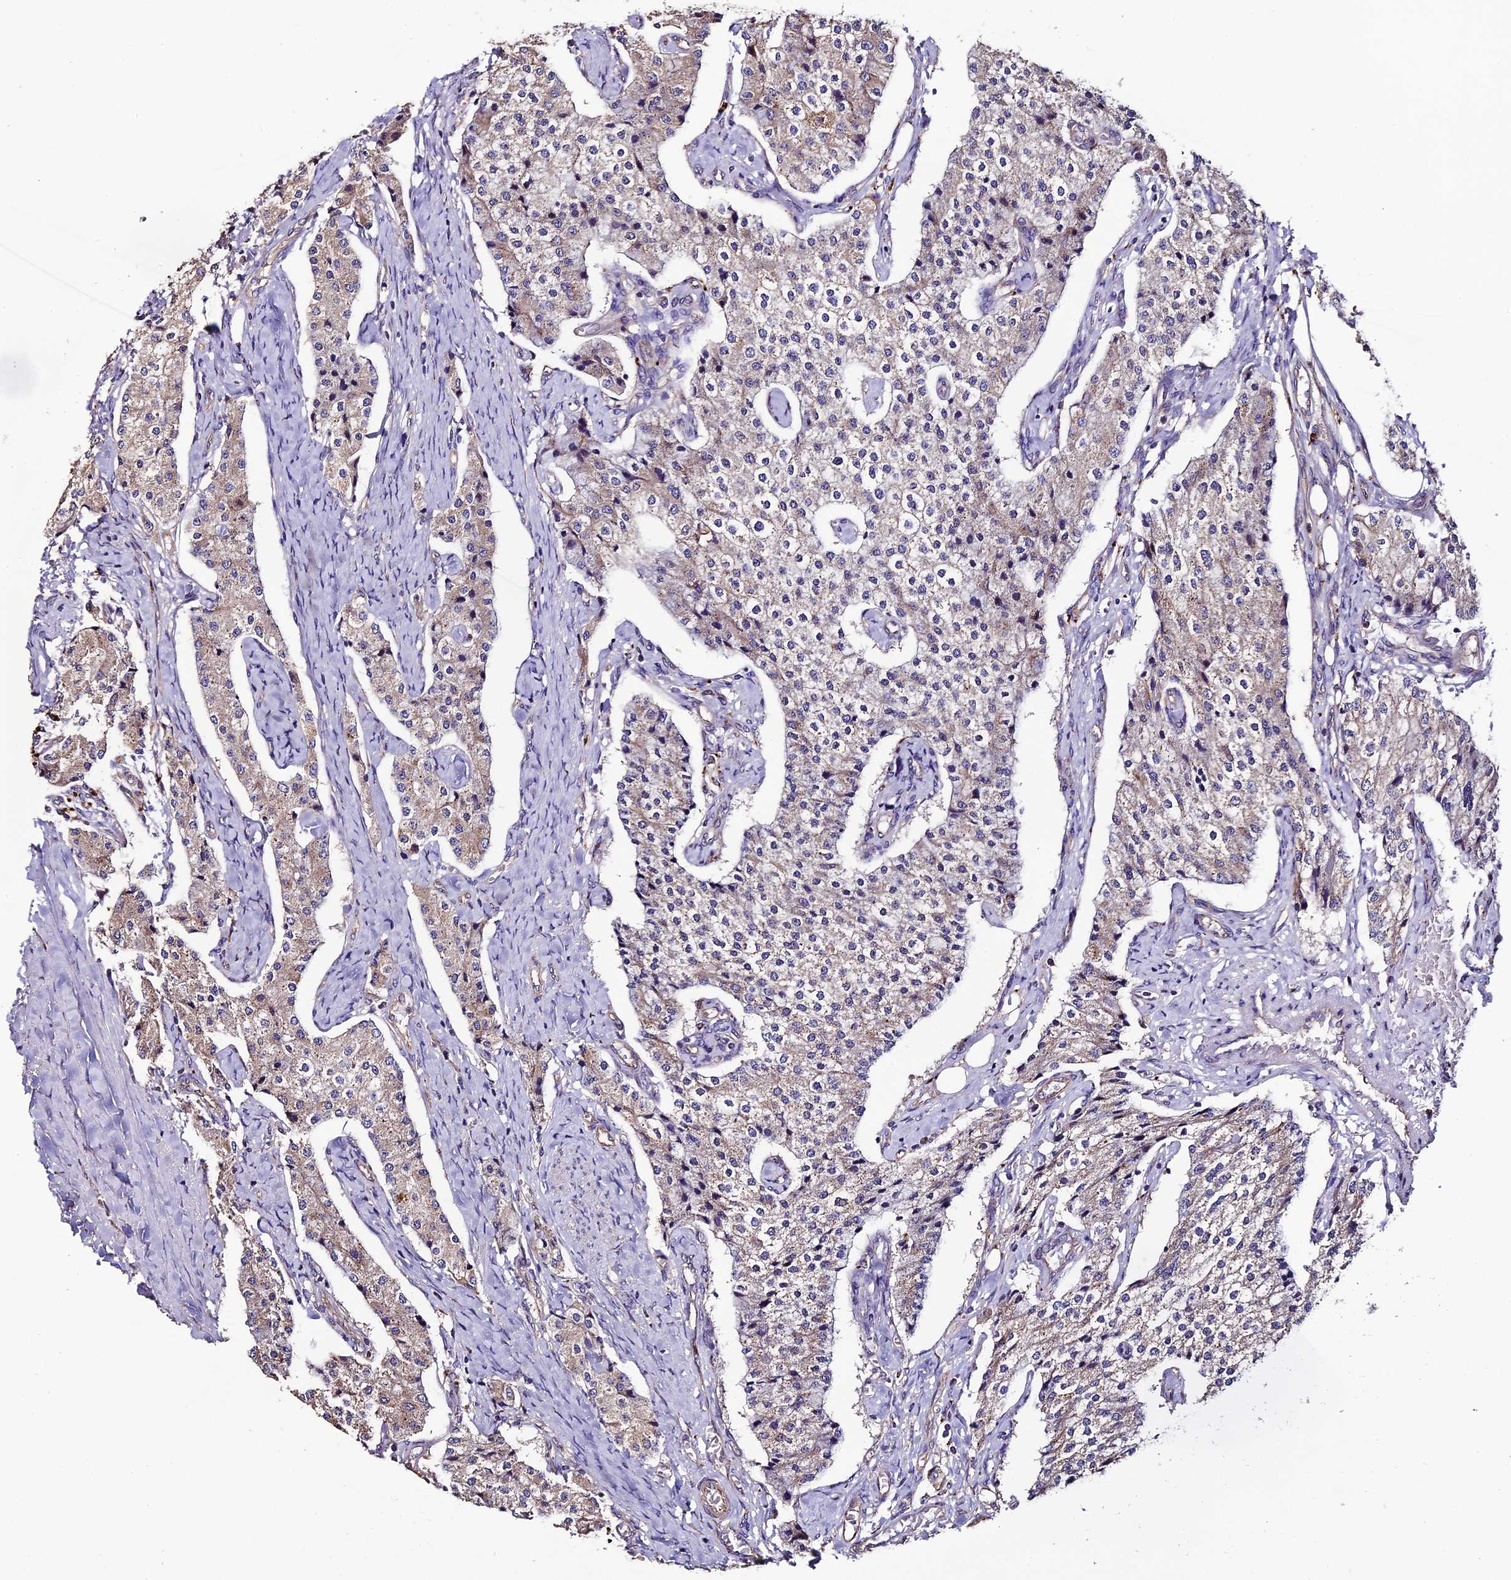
{"staining": {"intensity": "weak", "quantity": "25%-75%", "location": "cytoplasmic/membranous"}, "tissue": "carcinoid", "cell_type": "Tumor cells", "image_type": "cancer", "snomed": [{"axis": "morphology", "description": "Carcinoid, malignant, NOS"}, {"axis": "topography", "description": "Colon"}], "caption": "Tumor cells reveal weak cytoplasmic/membranous expression in approximately 25%-75% of cells in malignant carcinoid.", "gene": "CLN5", "patient": {"sex": "female", "age": 52}}